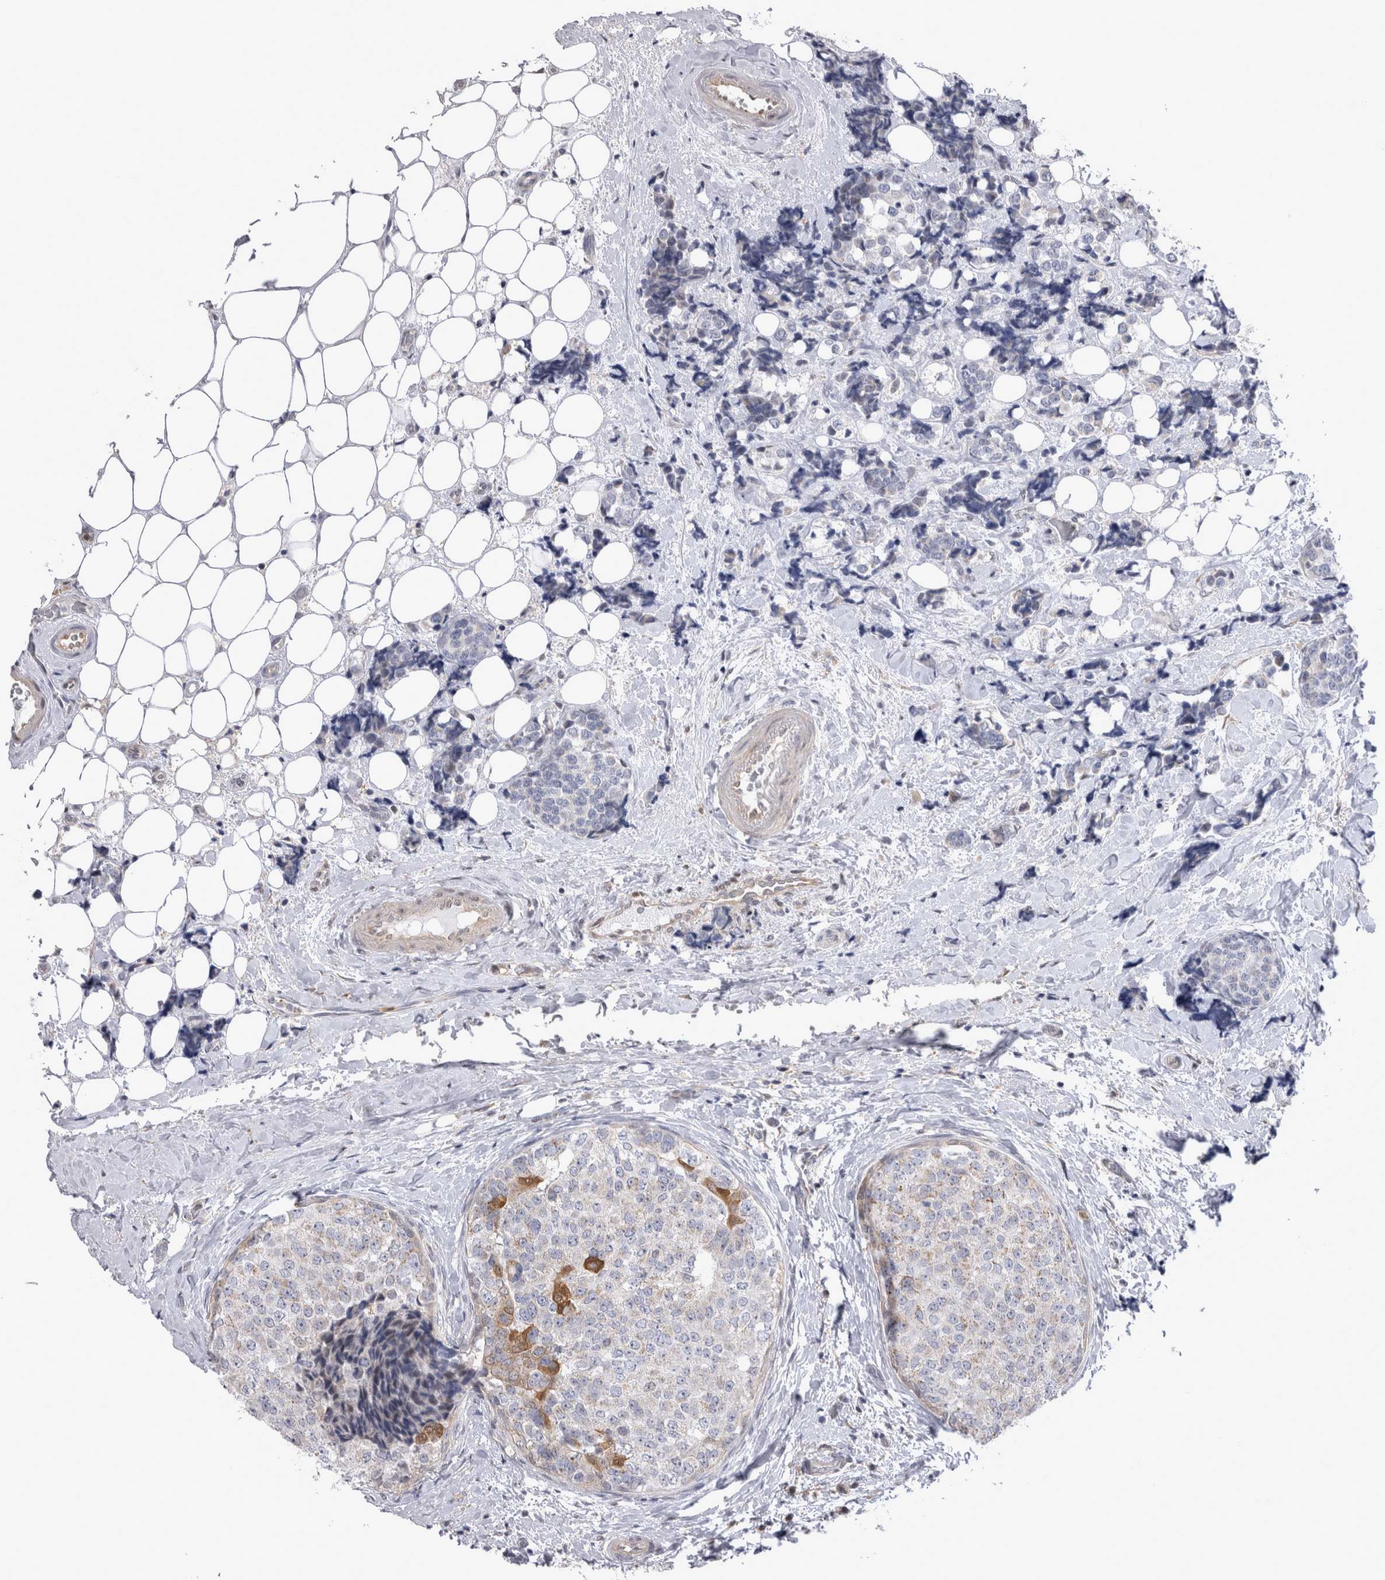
{"staining": {"intensity": "moderate", "quantity": "<25%", "location": "cytoplasmic/membranous"}, "tissue": "breast cancer", "cell_type": "Tumor cells", "image_type": "cancer", "snomed": [{"axis": "morphology", "description": "Normal tissue, NOS"}, {"axis": "morphology", "description": "Duct carcinoma"}, {"axis": "topography", "description": "Breast"}], "caption": "Protein expression analysis of breast cancer reveals moderate cytoplasmic/membranous expression in approximately <25% of tumor cells.", "gene": "CHIC2", "patient": {"sex": "female", "age": 43}}